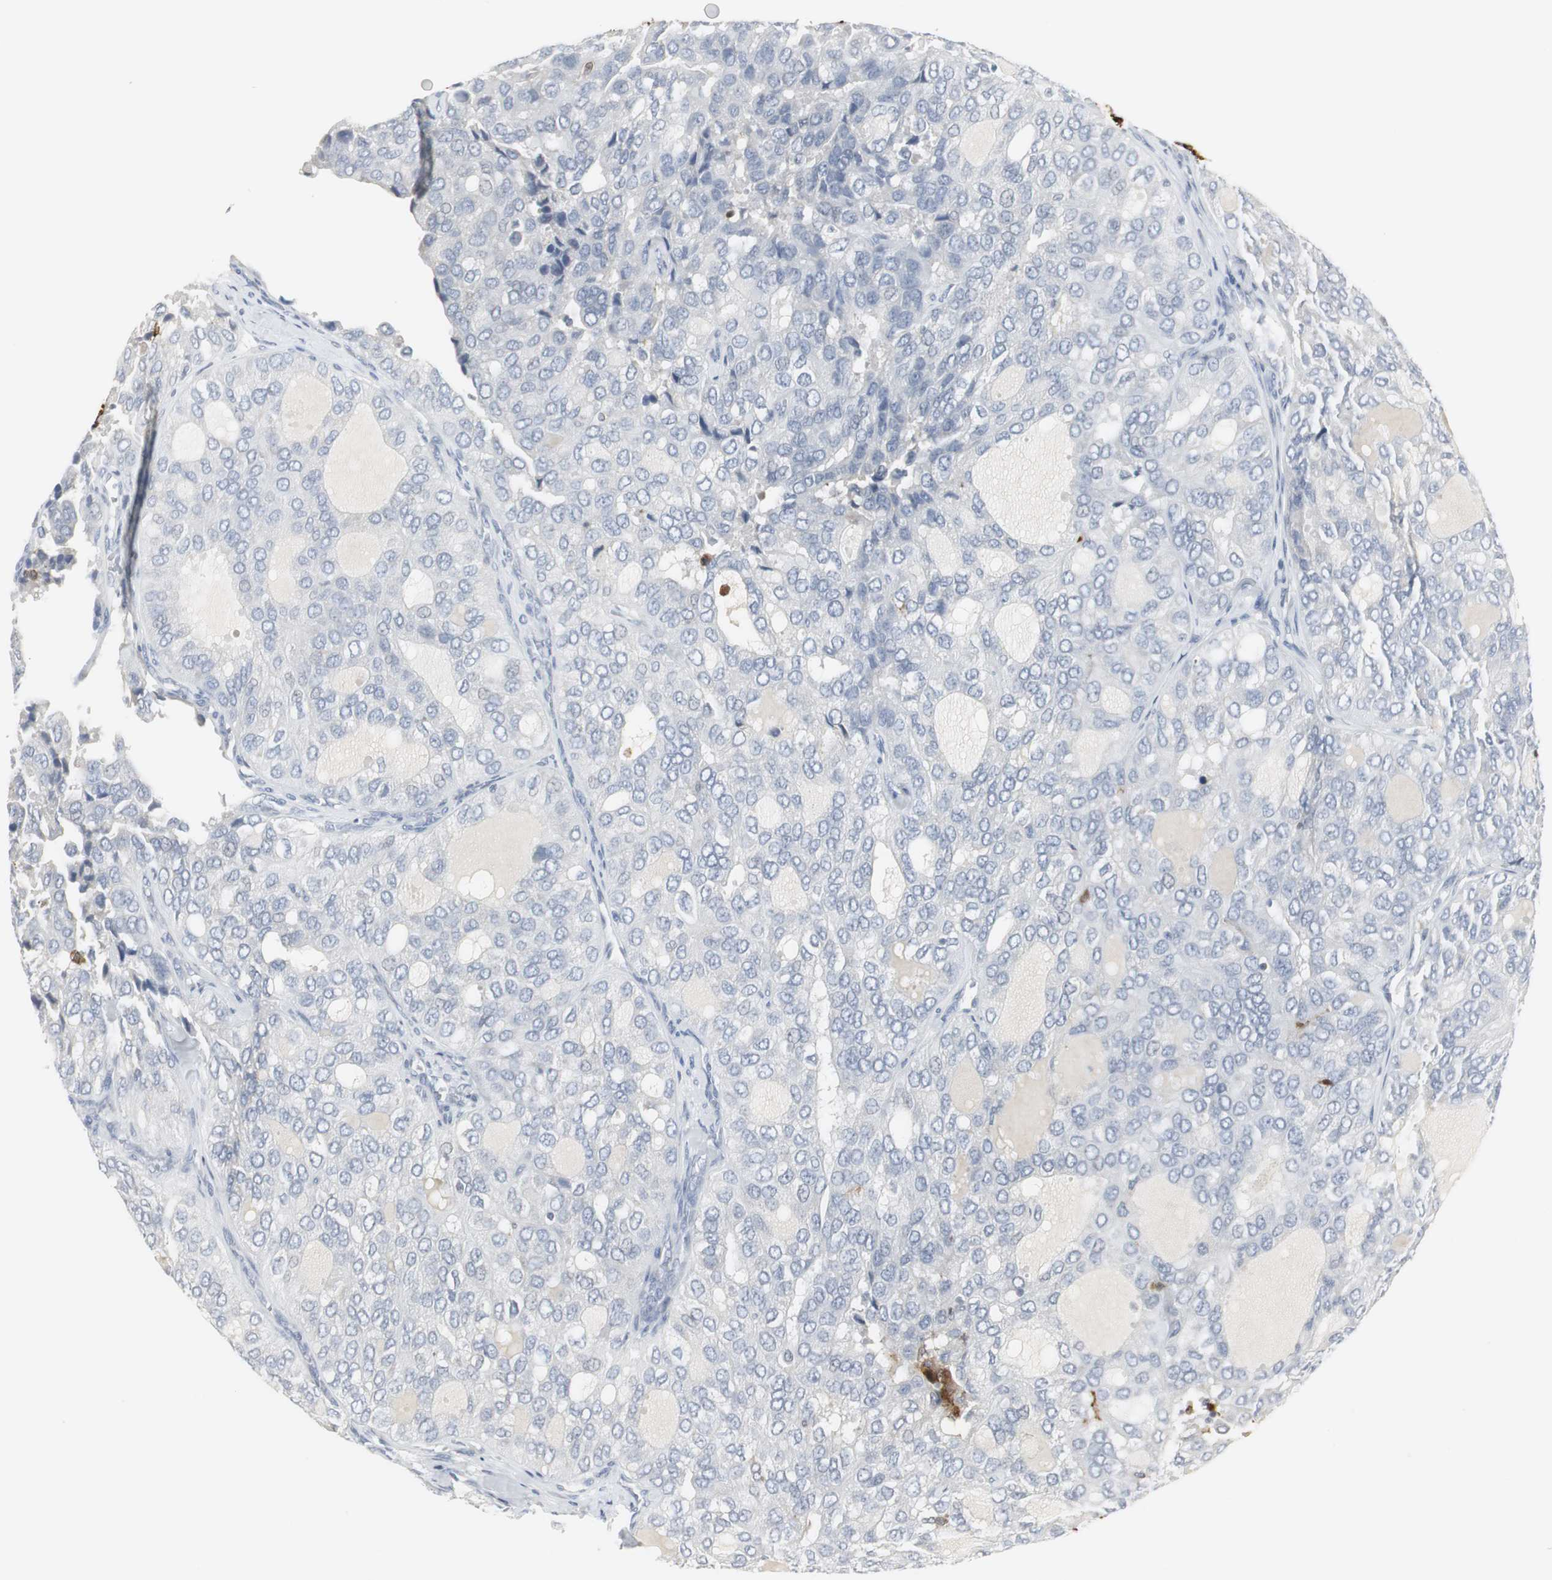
{"staining": {"intensity": "negative", "quantity": "none", "location": "none"}, "tissue": "thyroid cancer", "cell_type": "Tumor cells", "image_type": "cancer", "snomed": [{"axis": "morphology", "description": "Follicular adenoma carcinoma, NOS"}, {"axis": "topography", "description": "Thyroid gland"}], "caption": "Immunohistochemistry (IHC) of thyroid cancer exhibits no staining in tumor cells.", "gene": "PI15", "patient": {"sex": "male", "age": 75}}